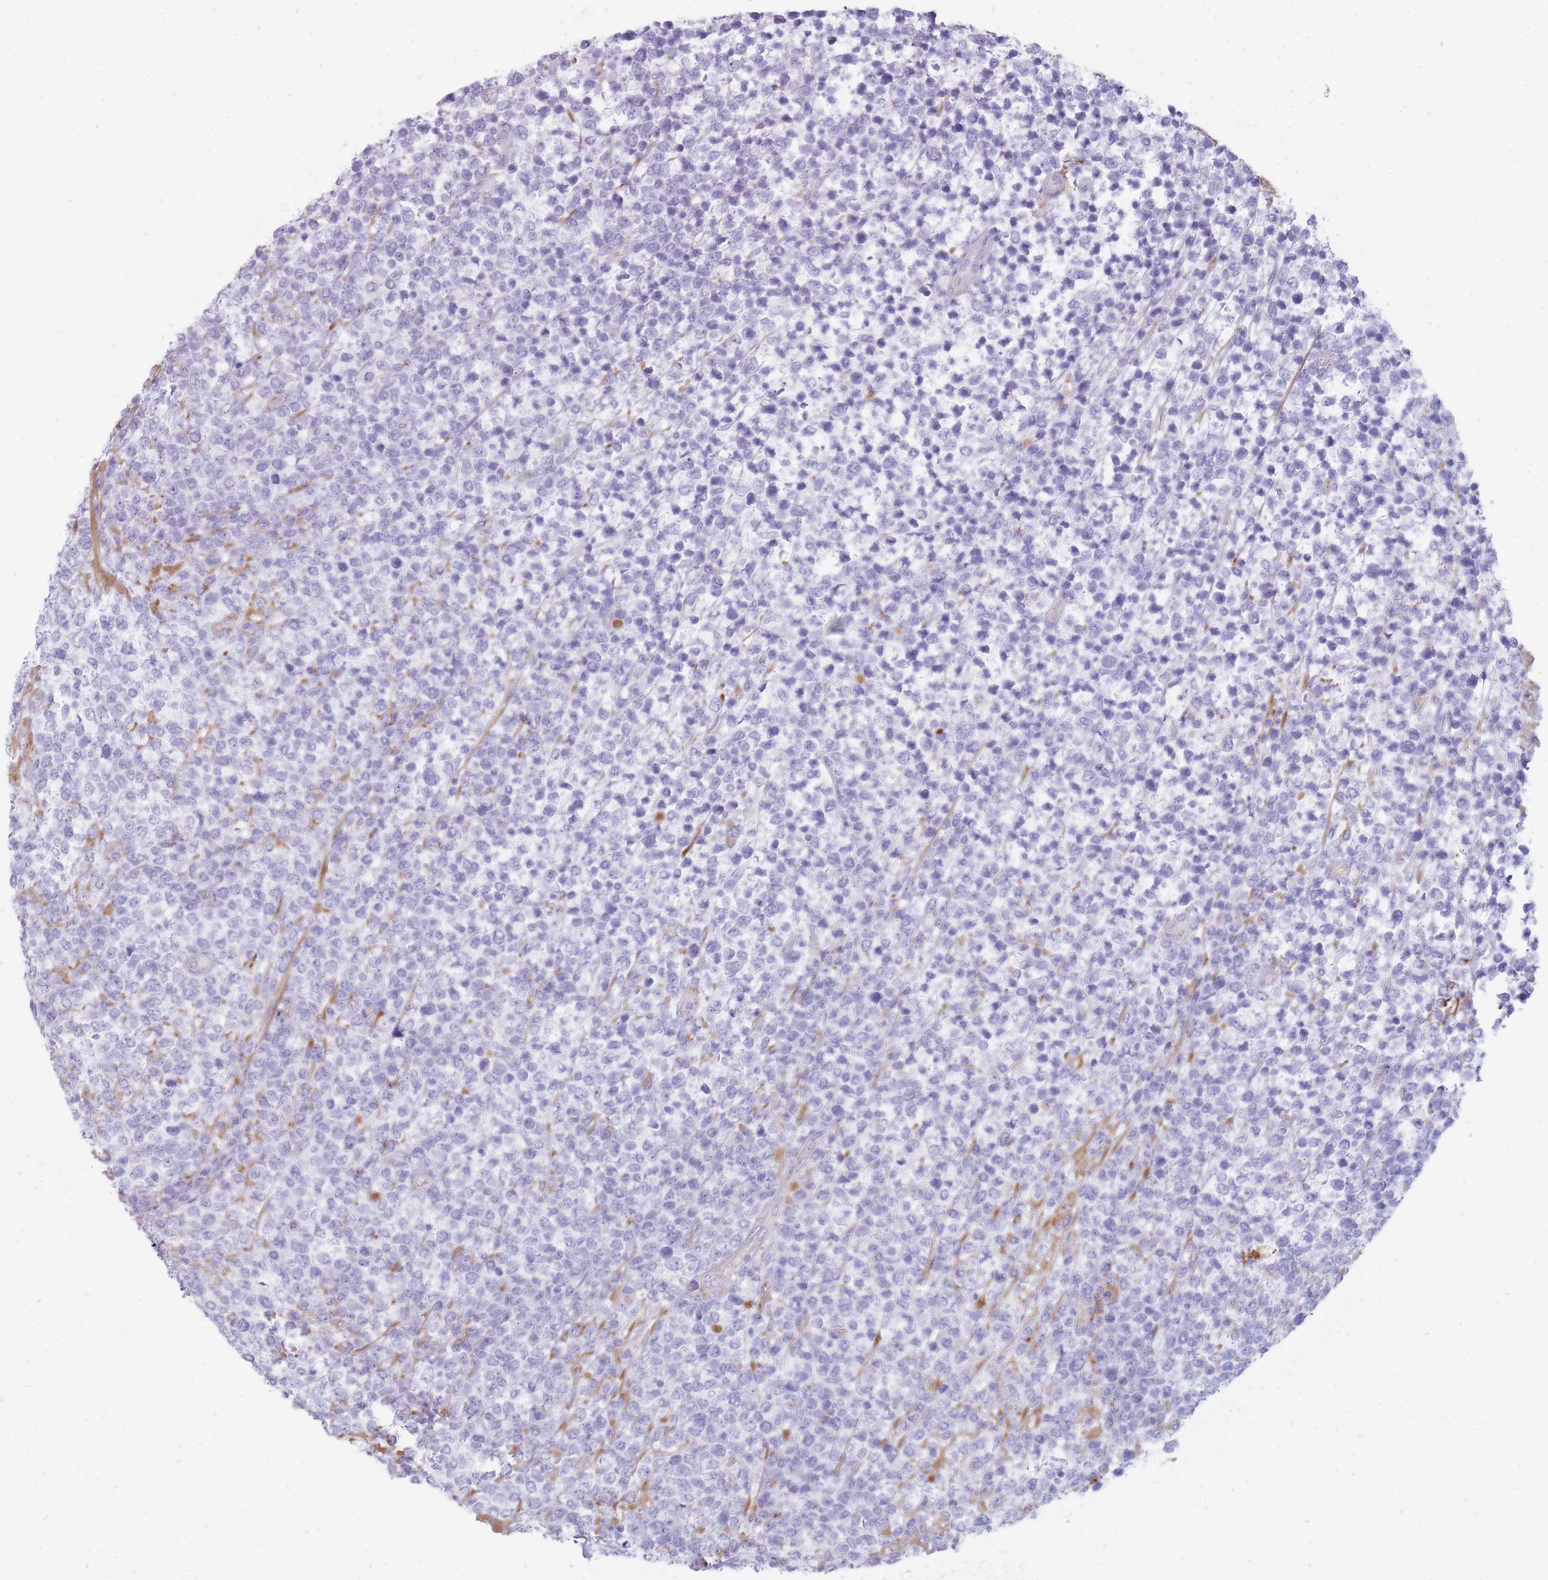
{"staining": {"intensity": "negative", "quantity": "none", "location": "none"}, "tissue": "lymphoma", "cell_type": "Tumor cells", "image_type": "cancer", "snomed": [{"axis": "morphology", "description": "Malignant lymphoma, non-Hodgkin's type, High grade"}, {"axis": "topography", "description": "Soft tissue"}], "caption": "Tumor cells are negative for brown protein staining in lymphoma.", "gene": "UTP14A", "patient": {"sex": "female", "age": 56}}